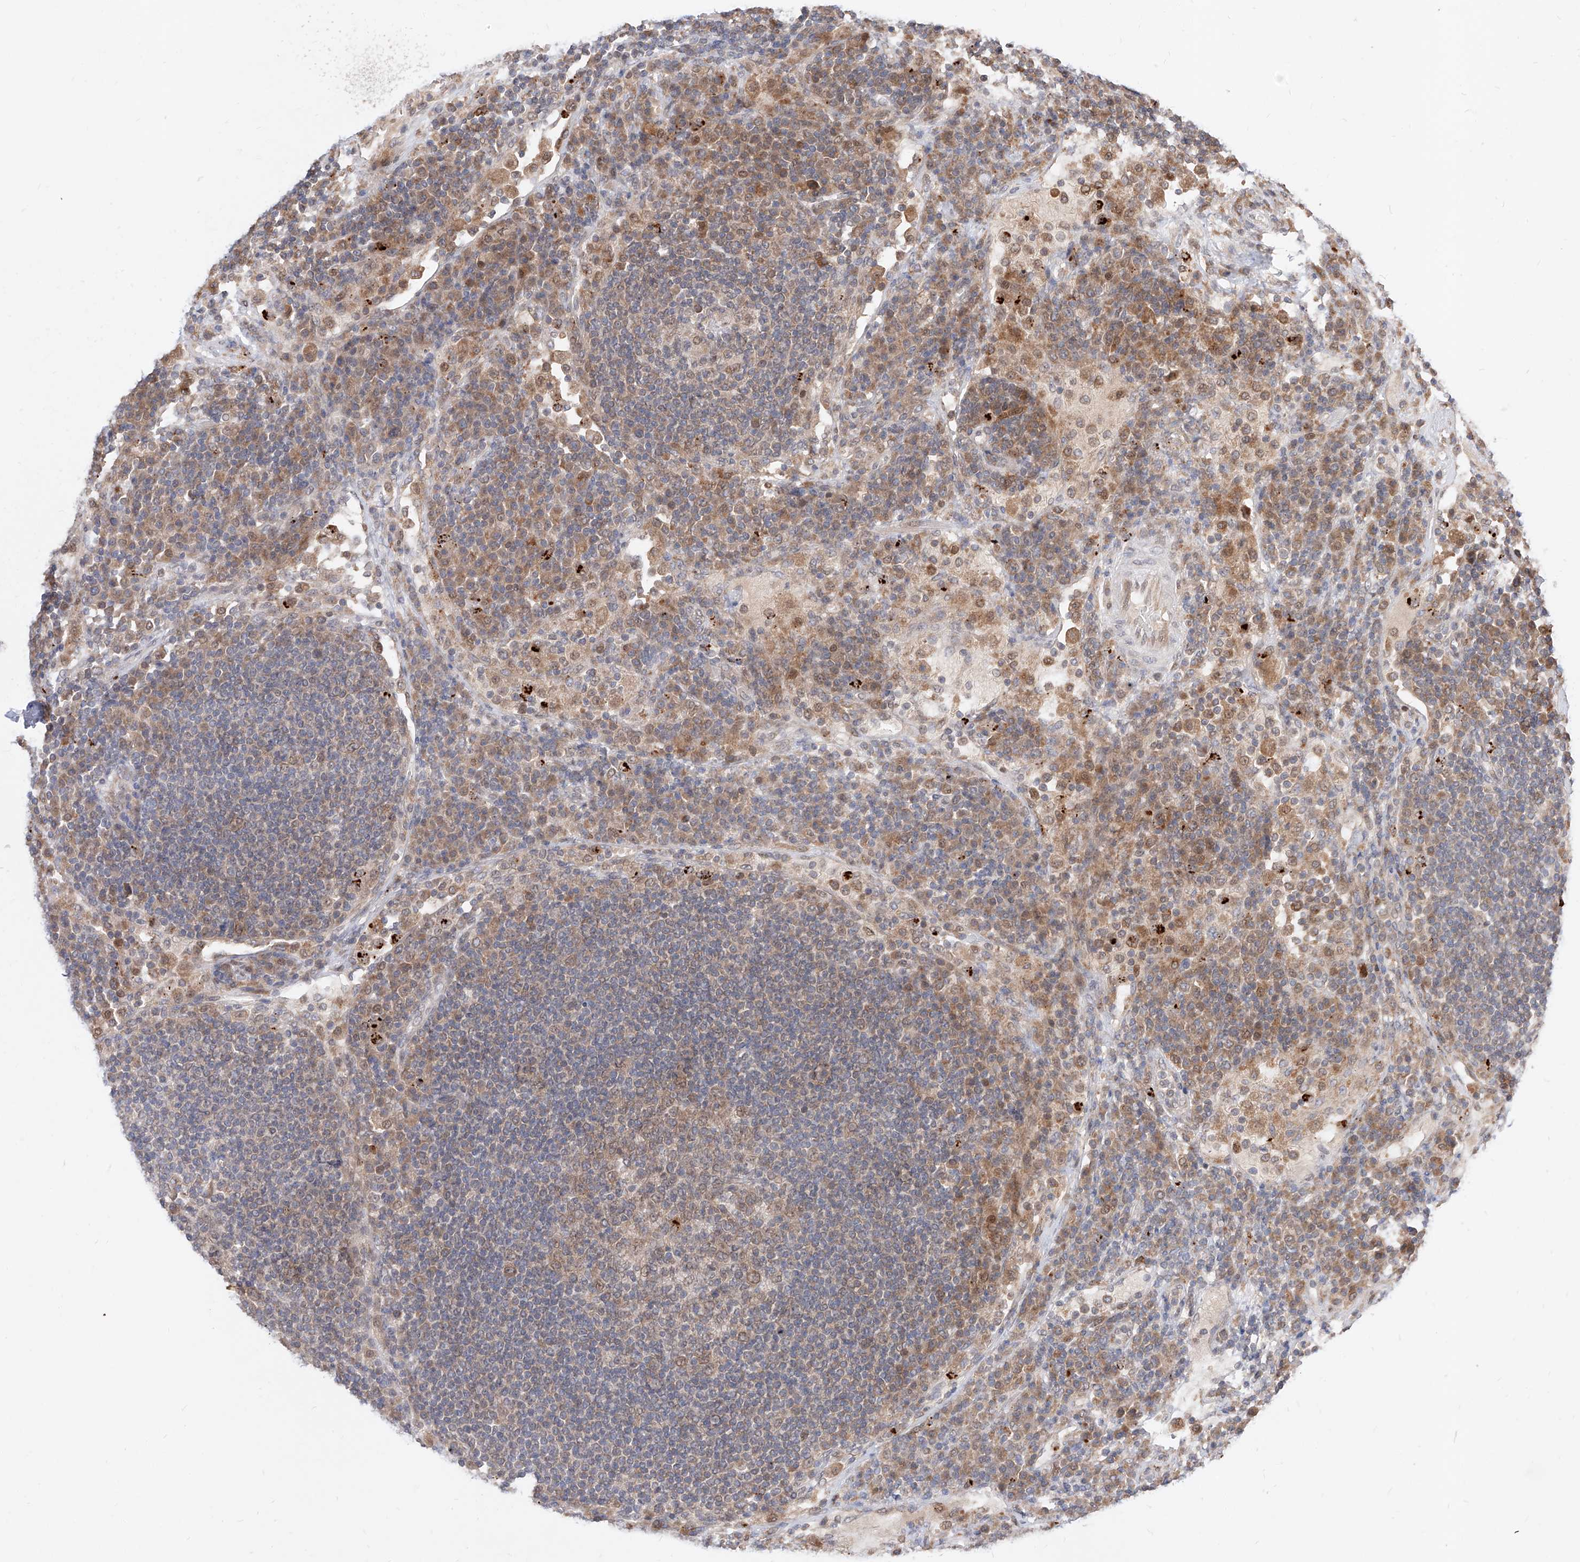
{"staining": {"intensity": "weak", "quantity": "25%-75%", "location": "cytoplasmic/membranous,nuclear"}, "tissue": "lymph node", "cell_type": "Germinal center cells", "image_type": "normal", "snomed": [{"axis": "morphology", "description": "Normal tissue, NOS"}, {"axis": "topography", "description": "Lymph node"}], "caption": "Brown immunohistochemical staining in benign human lymph node reveals weak cytoplasmic/membranous,nuclear positivity in about 25%-75% of germinal center cells.", "gene": "DIRAS3", "patient": {"sex": "female", "age": 53}}